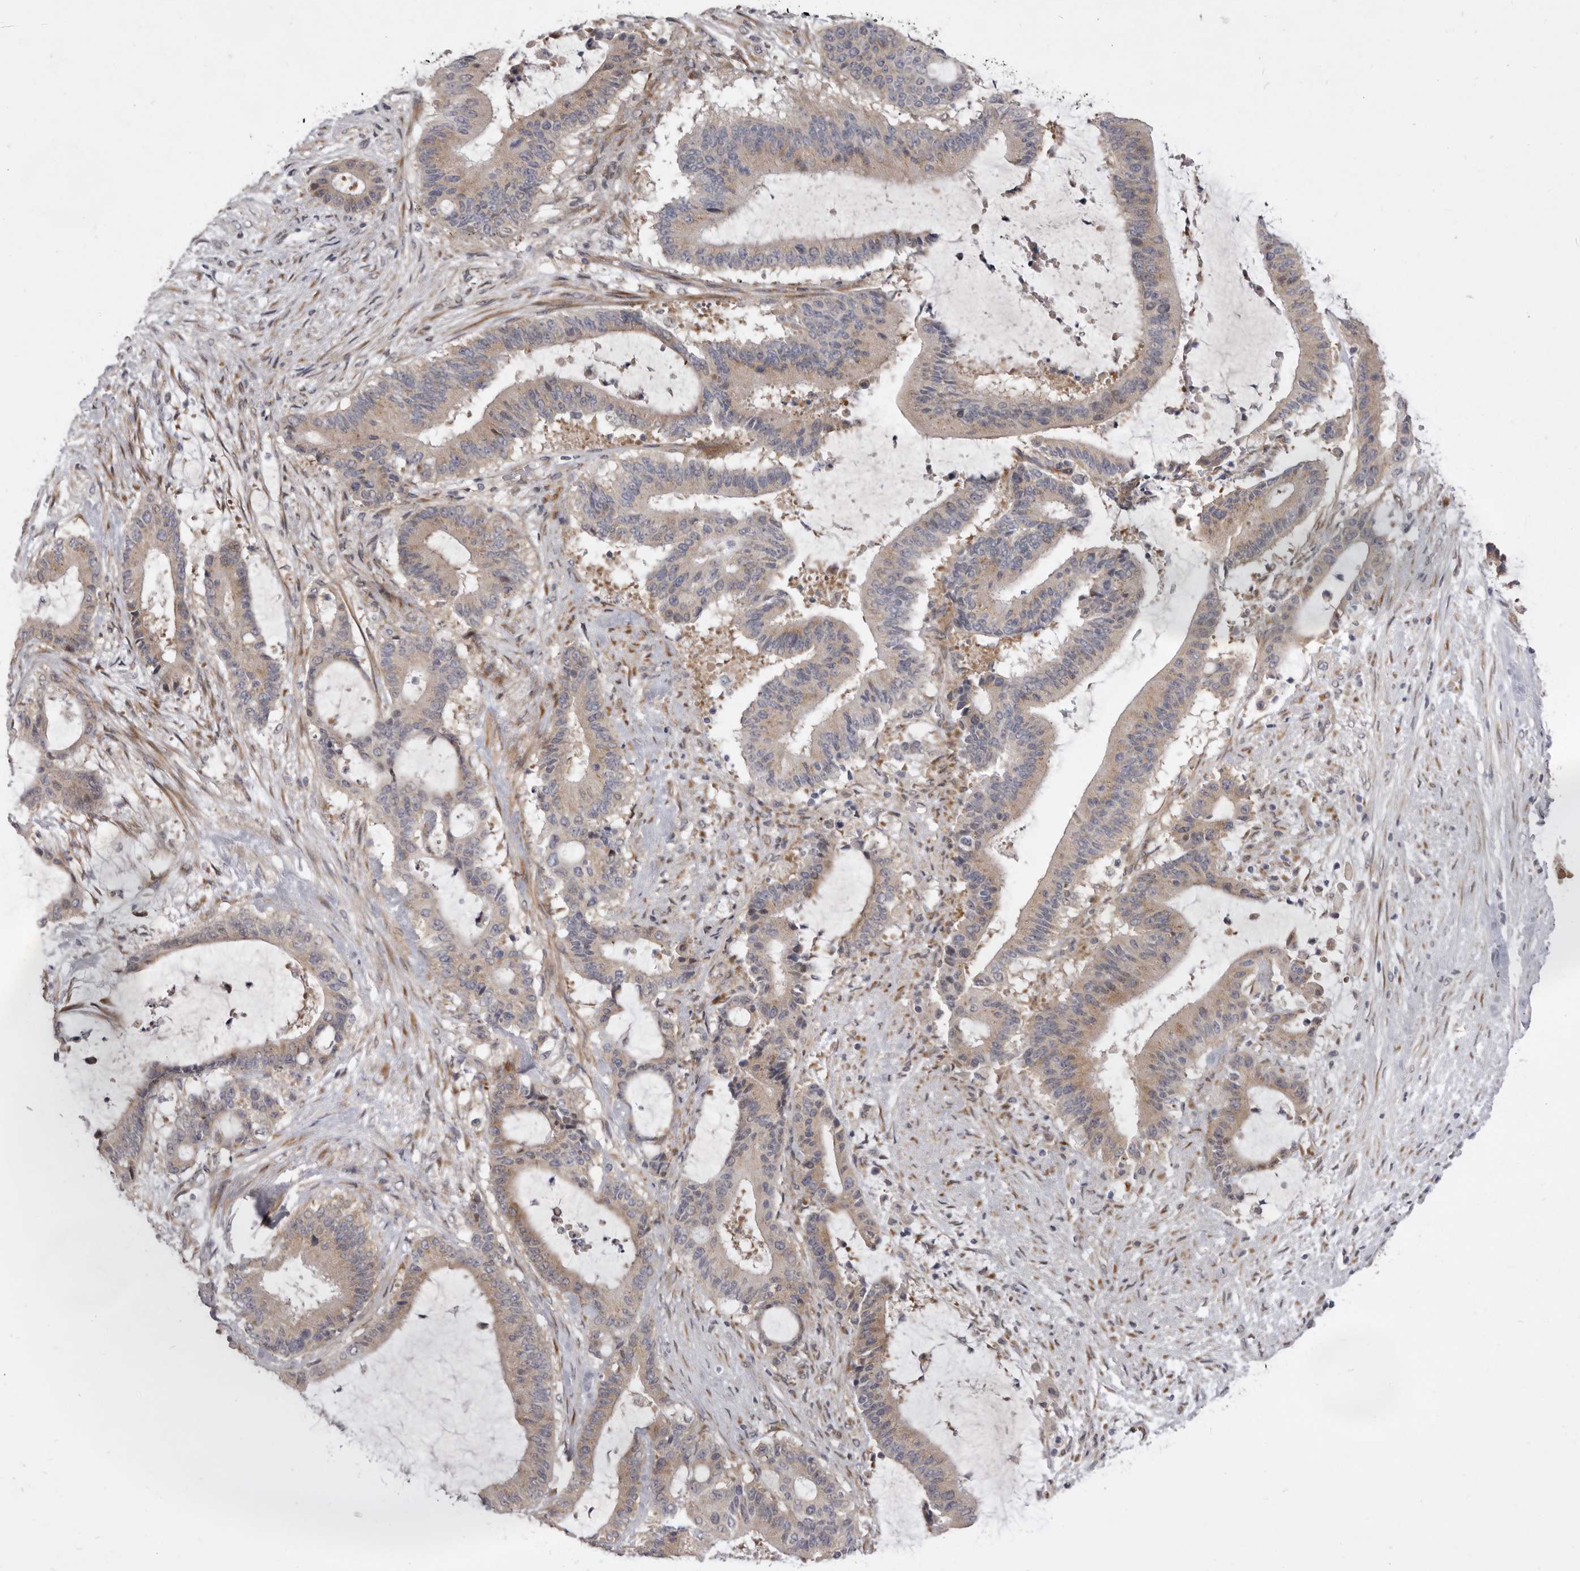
{"staining": {"intensity": "weak", "quantity": "25%-75%", "location": "cytoplasmic/membranous"}, "tissue": "liver cancer", "cell_type": "Tumor cells", "image_type": "cancer", "snomed": [{"axis": "morphology", "description": "Normal tissue, NOS"}, {"axis": "morphology", "description": "Cholangiocarcinoma"}, {"axis": "topography", "description": "Liver"}, {"axis": "topography", "description": "Peripheral nerve tissue"}], "caption": "Immunohistochemical staining of liver cancer displays low levels of weak cytoplasmic/membranous expression in about 25%-75% of tumor cells.", "gene": "TBC1D8B", "patient": {"sex": "female", "age": 73}}